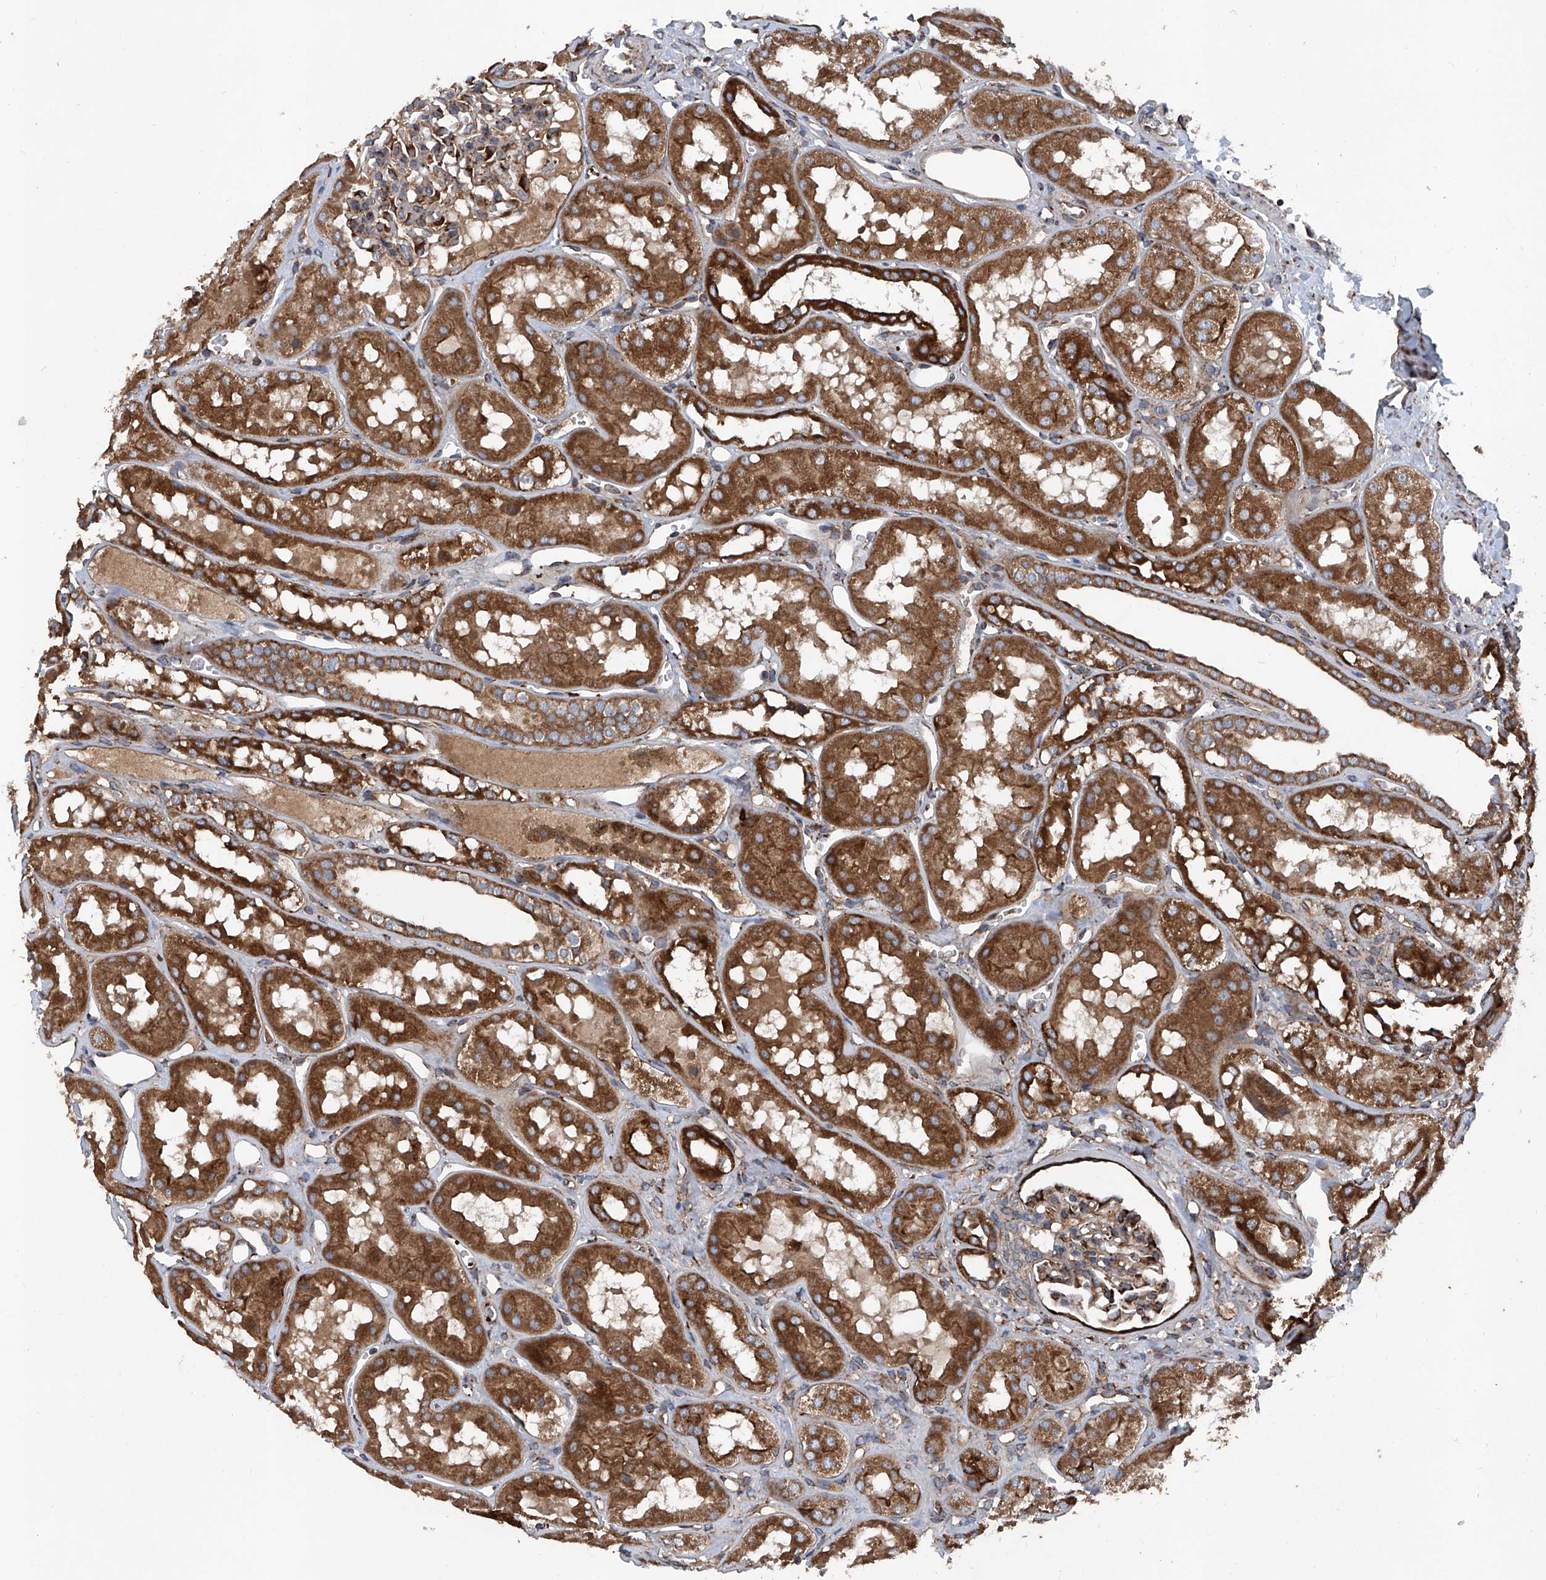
{"staining": {"intensity": "strong", "quantity": "25%-75%", "location": "cytoplasmic/membranous"}, "tissue": "kidney", "cell_type": "Cells in glomeruli", "image_type": "normal", "snomed": [{"axis": "morphology", "description": "Normal tissue, NOS"}, {"axis": "topography", "description": "Kidney"}], "caption": "Cells in glomeruli show strong cytoplasmic/membranous positivity in about 25%-75% of cells in unremarkable kidney. (Brightfield microscopy of DAB IHC at high magnification).", "gene": "ASCC3", "patient": {"sex": "male", "age": 16}}